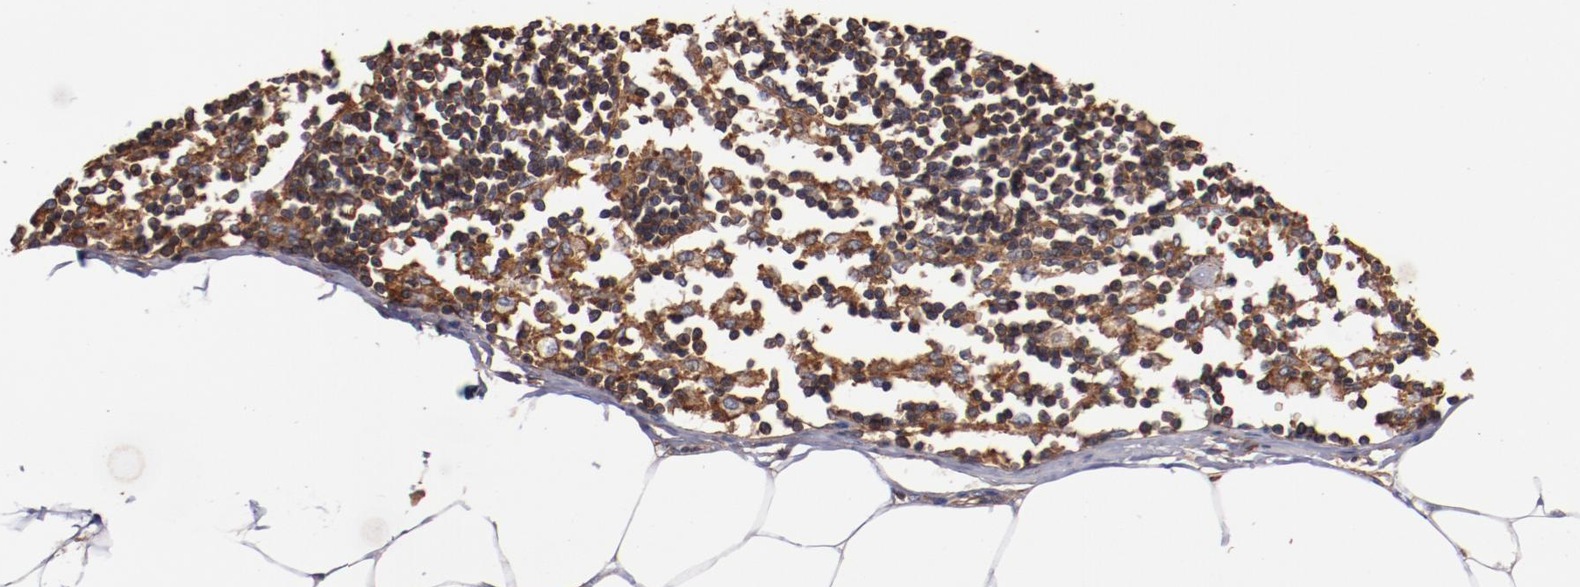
{"staining": {"intensity": "moderate", "quantity": "<25%", "location": "cytoplasmic/membranous"}, "tissue": "adipose tissue", "cell_type": "Adipocytes", "image_type": "normal", "snomed": [{"axis": "morphology", "description": "Normal tissue, NOS"}, {"axis": "morphology", "description": "Adenocarcinoma, NOS"}, {"axis": "topography", "description": "Colon"}, {"axis": "topography", "description": "Peripheral nerve tissue"}], "caption": "Immunohistochemical staining of unremarkable human adipose tissue displays low levels of moderate cytoplasmic/membranous positivity in approximately <25% of adipocytes.", "gene": "TMOD3", "patient": {"sex": "male", "age": 14}}